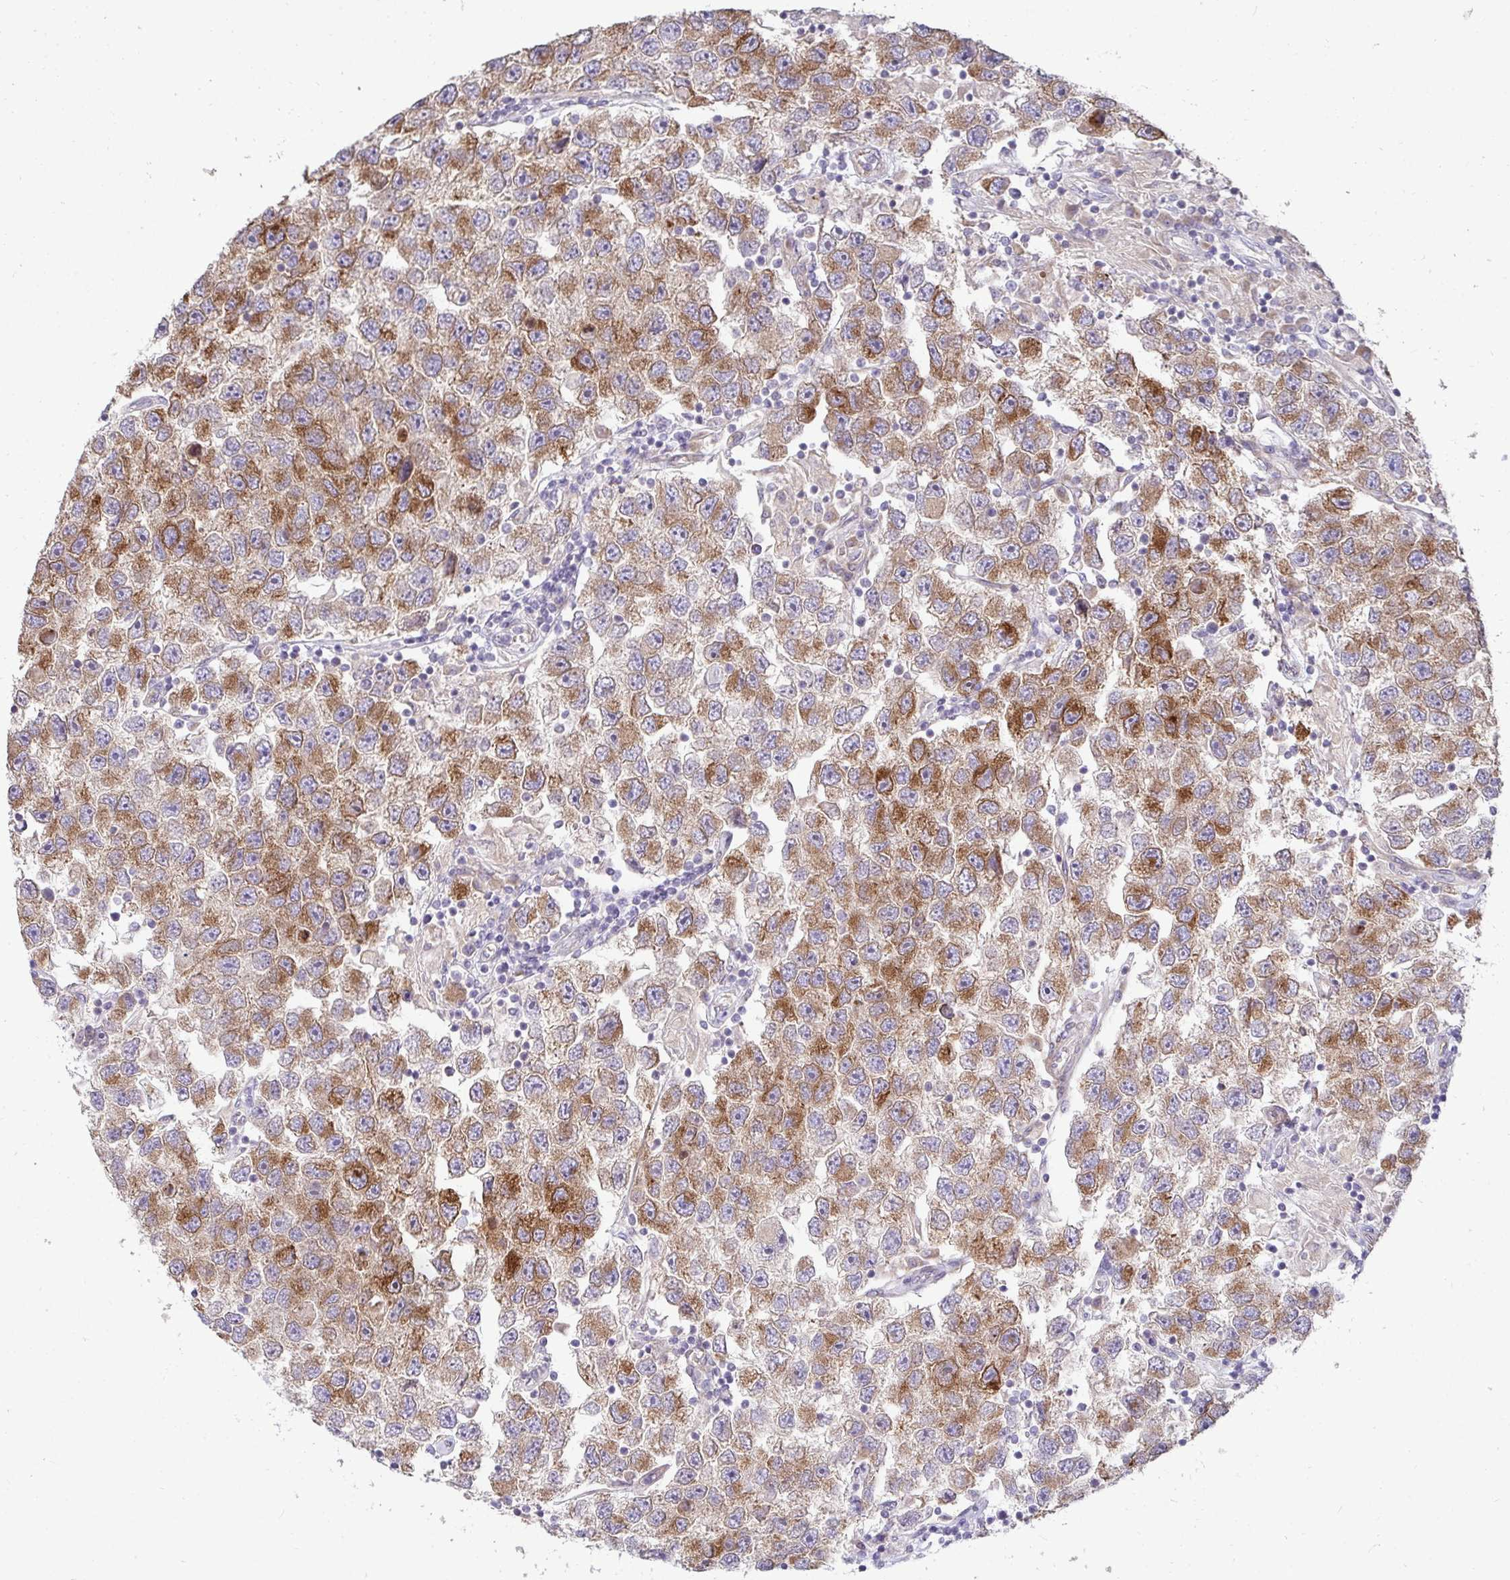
{"staining": {"intensity": "moderate", "quantity": "25%-75%", "location": "cytoplasmic/membranous"}, "tissue": "testis cancer", "cell_type": "Tumor cells", "image_type": "cancer", "snomed": [{"axis": "morphology", "description": "Seminoma, NOS"}, {"axis": "topography", "description": "Testis"}], "caption": "Tumor cells demonstrate medium levels of moderate cytoplasmic/membranous positivity in approximately 25%-75% of cells in testis cancer.", "gene": "SH2D1B", "patient": {"sex": "male", "age": 26}}